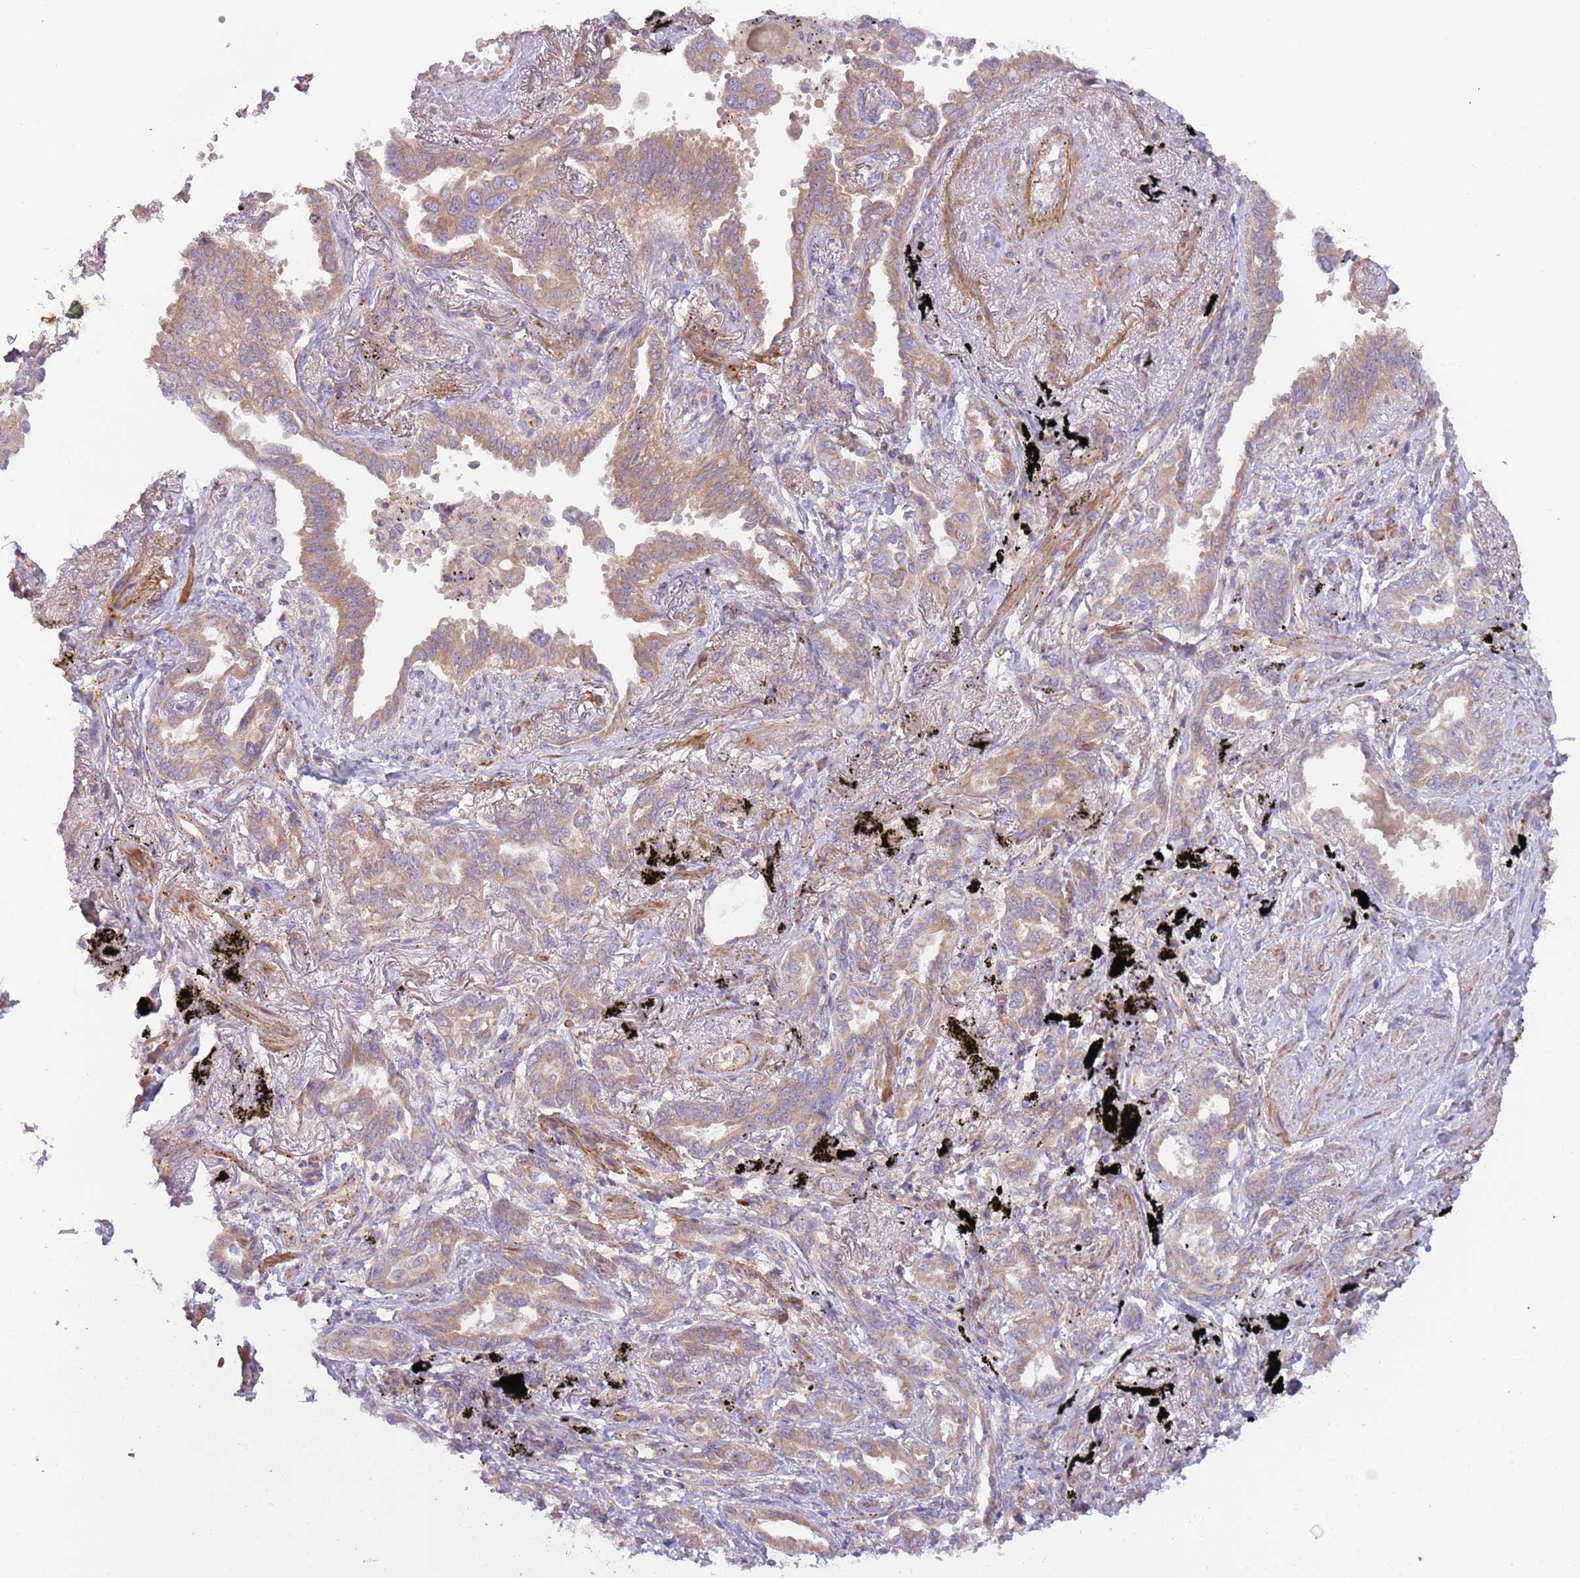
{"staining": {"intensity": "moderate", "quantity": ">75%", "location": "cytoplasmic/membranous"}, "tissue": "lung cancer", "cell_type": "Tumor cells", "image_type": "cancer", "snomed": [{"axis": "morphology", "description": "Adenocarcinoma, NOS"}, {"axis": "topography", "description": "Lung"}], "caption": "Brown immunohistochemical staining in adenocarcinoma (lung) exhibits moderate cytoplasmic/membranous positivity in approximately >75% of tumor cells.", "gene": "DTD2", "patient": {"sex": "male", "age": 67}}